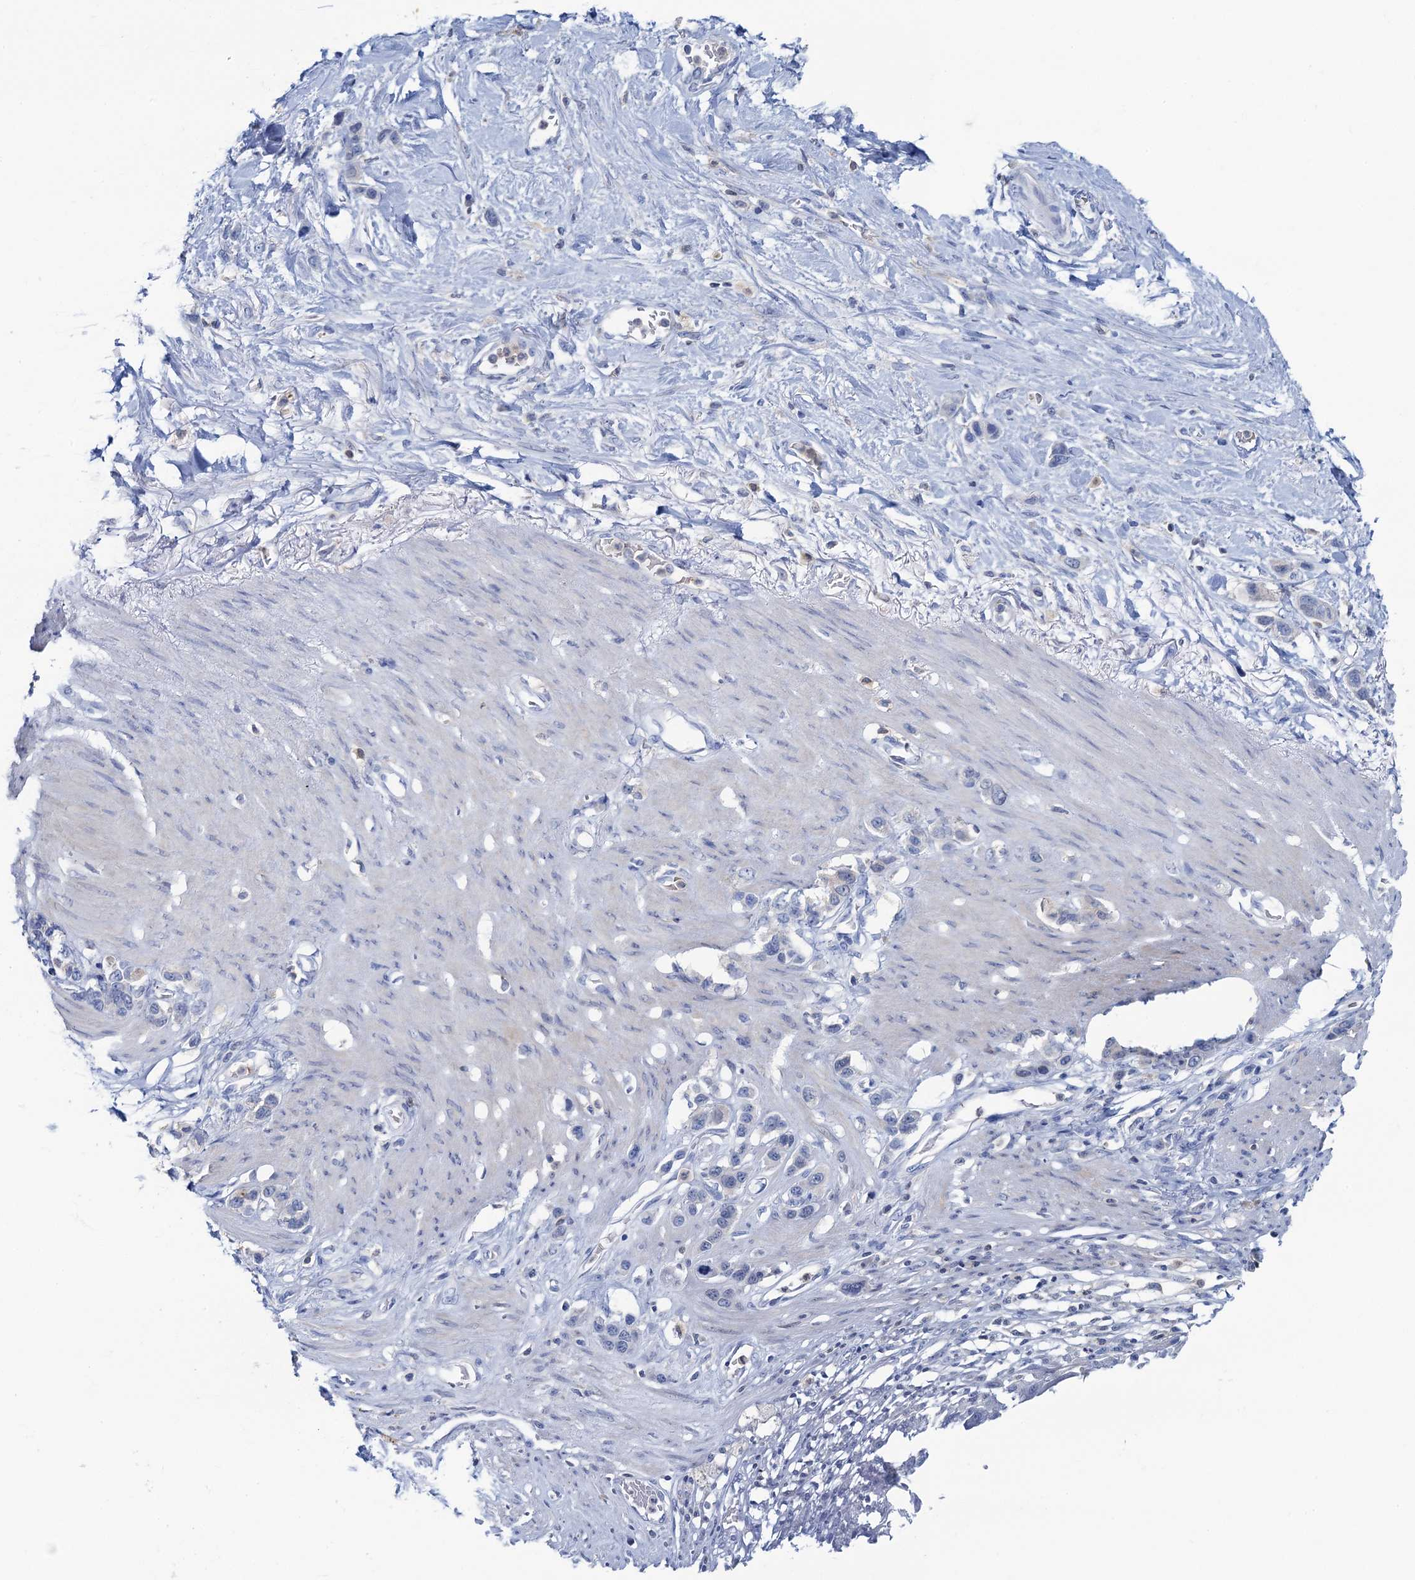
{"staining": {"intensity": "negative", "quantity": "none", "location": "none"}, "tissue": "stomach cancer", "cell_type": "Tumor cells", "image_type": "cancer", "snomed": [{"axis": "morphology", "description": "Adenocarcinoma, NOS"}, {"axis": "morphology", "description": "Adenocarcinoma, High grade"}, {"axis": "topography", "description": "Stomach, upper"}, {"axis": "topography", "description": "Stomach, lower"}], "caption": "This is a micrograph of IHC staining of stomach cancer (adenocarcinoma), which shows no staining in tumor cells.", "gene": "FAH", "patient": {"sex": "female", "age": 65}}